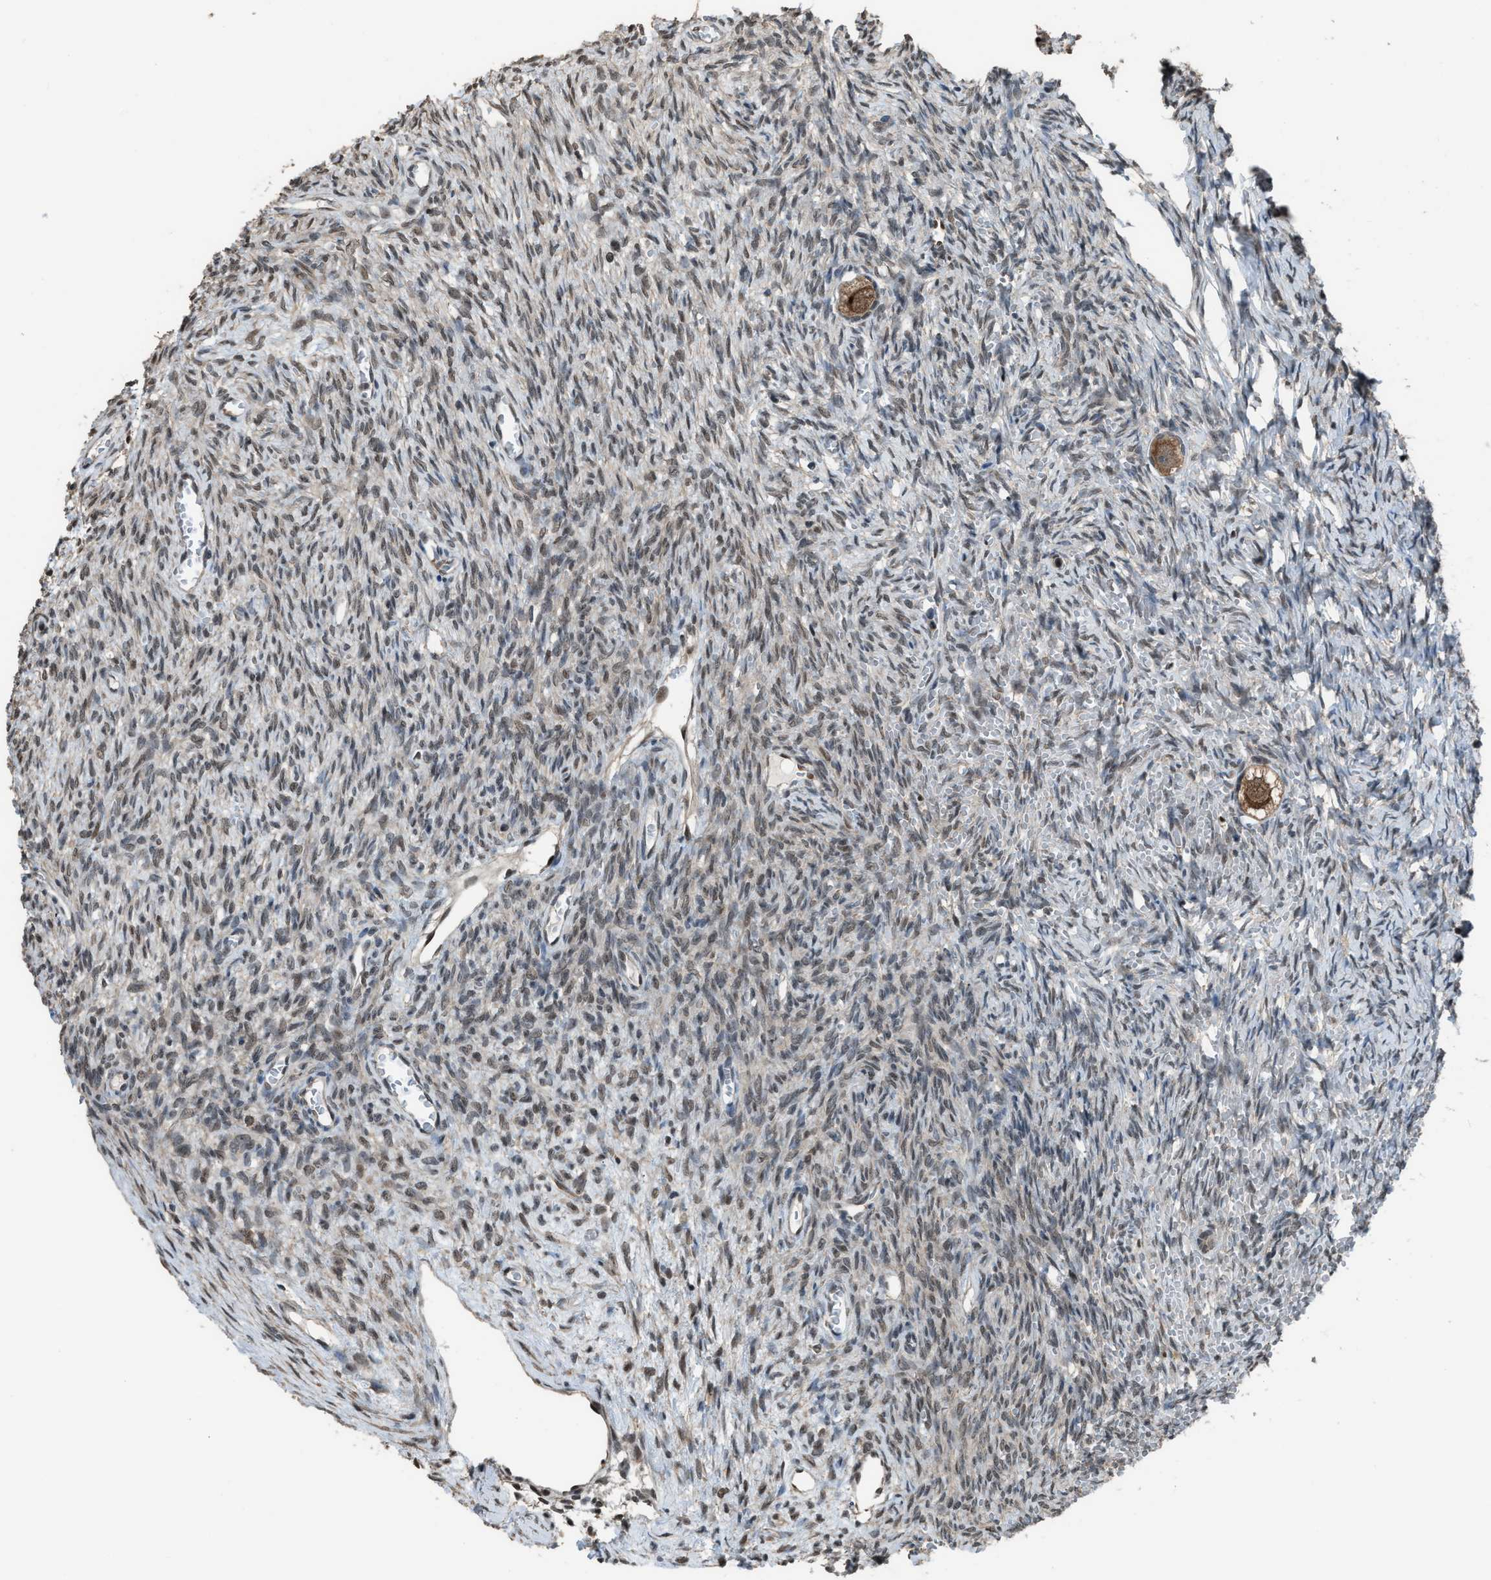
{"staining": {"intensity": "moderate", "quantity": ">75%", "location": "cytoplasmic/membranous"}, "tissue": "ovary", "cell_type": "Follicle cells", "image_type": "normal", "snomed": [{"axis": "morphology", "description": "Normal tissue, NOS"}, {"axis": "topography", "description": "Ovary"}], "caption": "Moderate cytoplasmic/membranous staining for a protein is seen in about >75% of follicle cells of normal ovary using immunohistochemistry (IHC).", "gene": "KPNA6", "patient": {"sex": "female", "age": 27}}